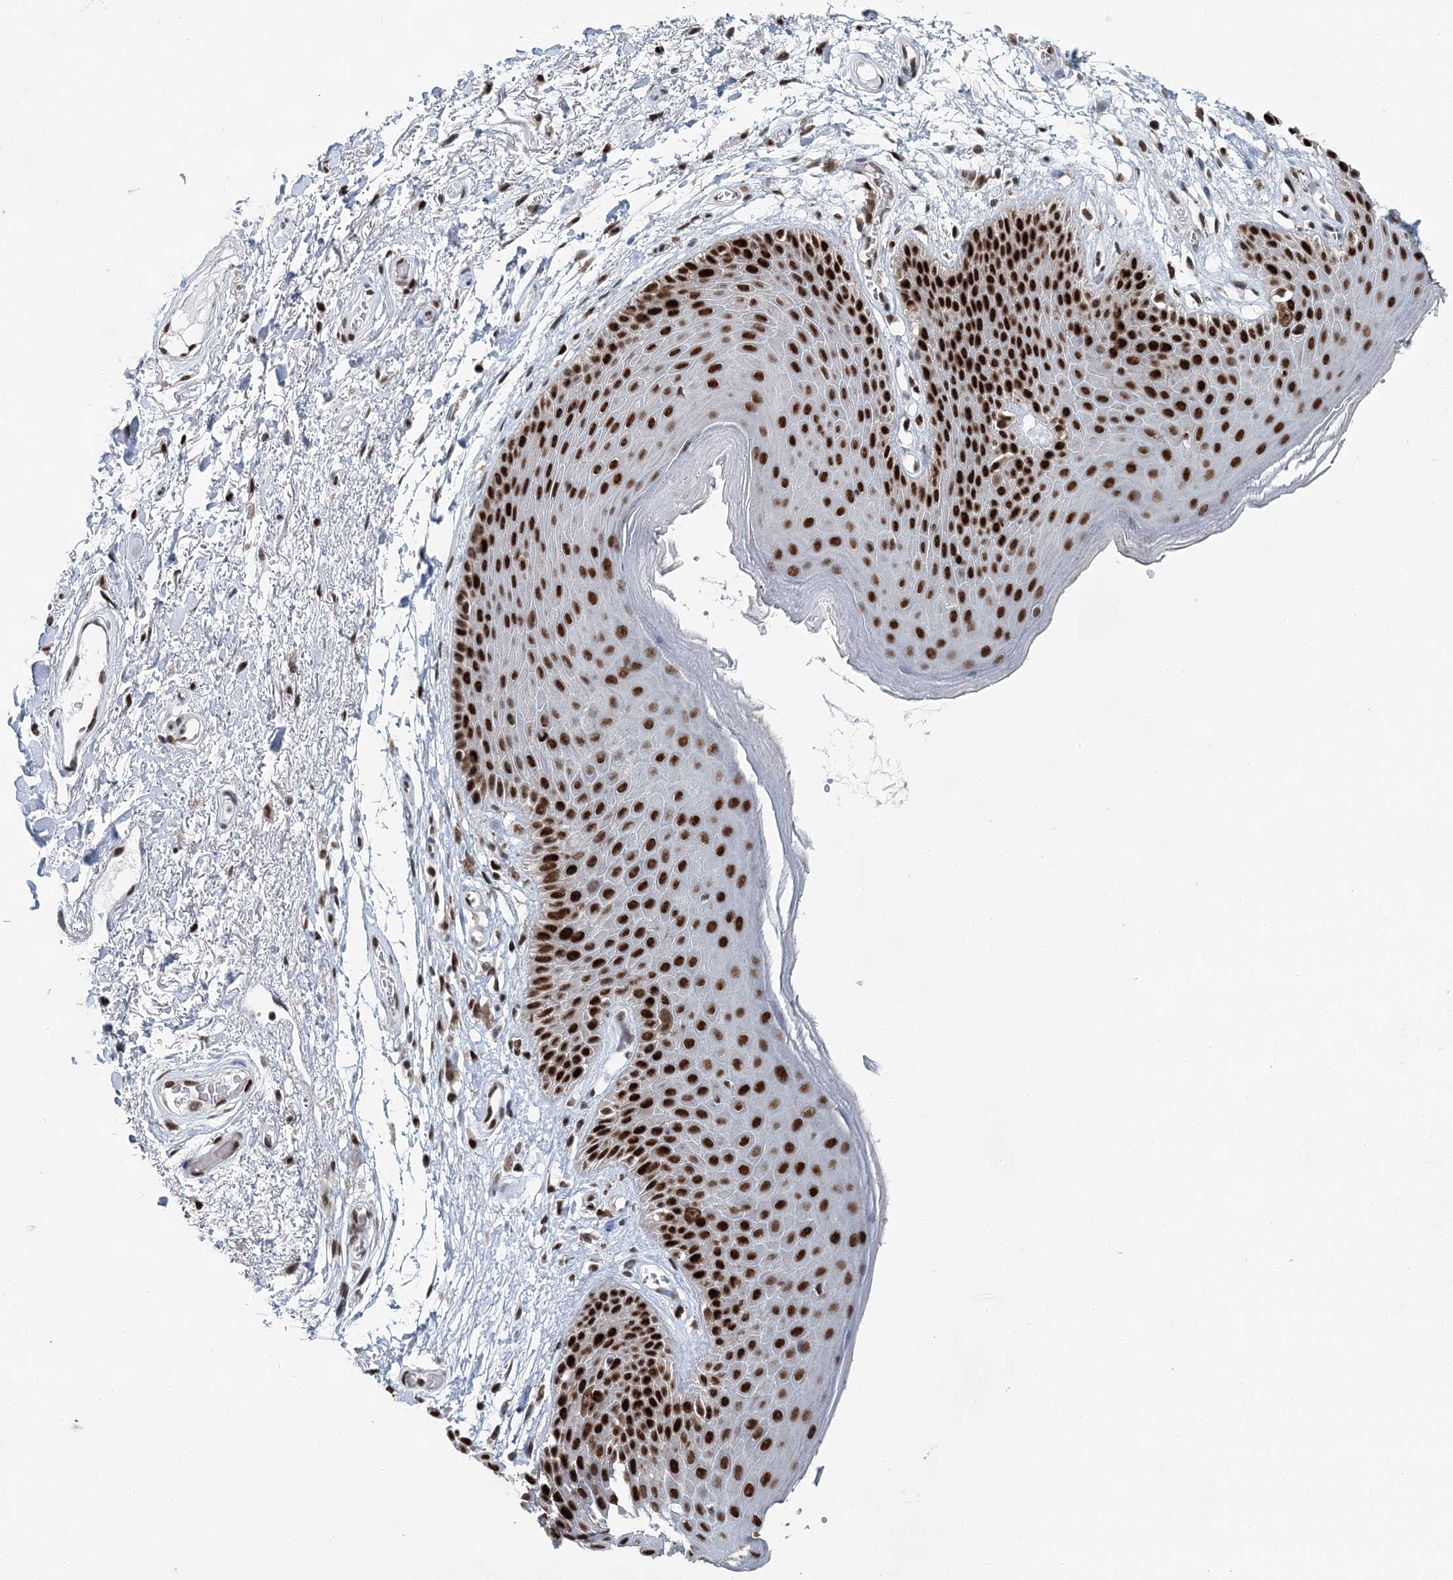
{"staining": {"intensity": "strong", "quantity": ">75%", "location": "nuclear"}, "tissue": "skin", "cell_type": "Epidermal cells", "image_type": "normal", "snomed": [{"axis": "morphology", "description": "Normal tissue, NOS"}, {"axis": "topography", "description": "Anal"}], "caption": "Protein staining of unremarkable skin shows strong nuclear expression in approximately >75% of epidermal cells.", "gene": "HAT1", "patient": {"sex": "male", "age": 74}}